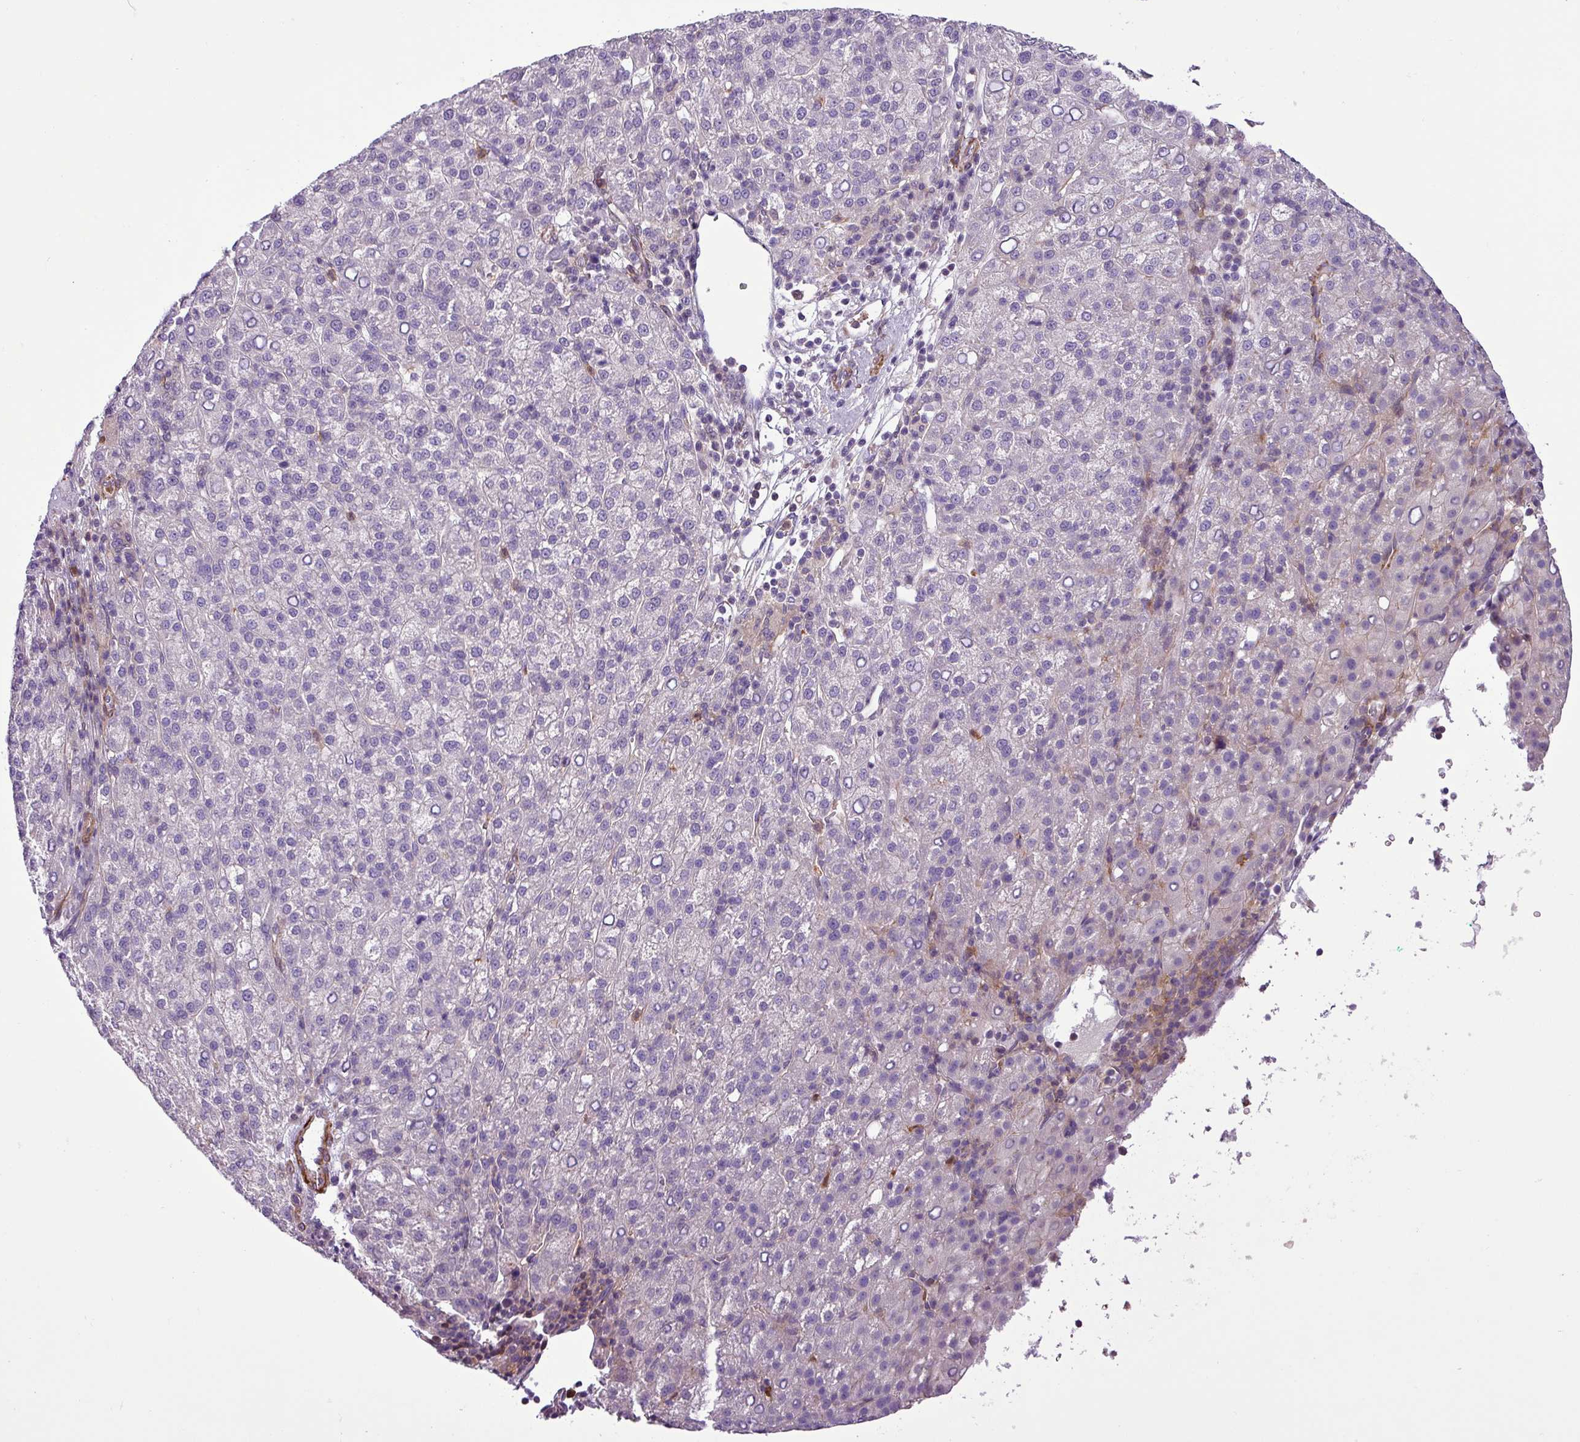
{"staining": {"intensity": "negative", "quantity": "none", "location": "none"}, "tissue": "liver cancer", "cell_type": "Tumor cells", "image_type": "cancer", "snomed": [{"axis": "morphology", "description": "Carcinoma, Hepatocellular, NOS"}, {"axis": "topography", "description": "Liver"}], "caption": "A high-resolution image shows IHC staining of hepatocellular carcinoma (liver), which shows no significant staining in tumor cells. Brightfield microscopy of immunohistochemistry stained with DAB (brown) and hematoxylin (blue), captured at high magnification.", "gene": "NBEAL2", "patient": {"sex": "female", "age": 58}}